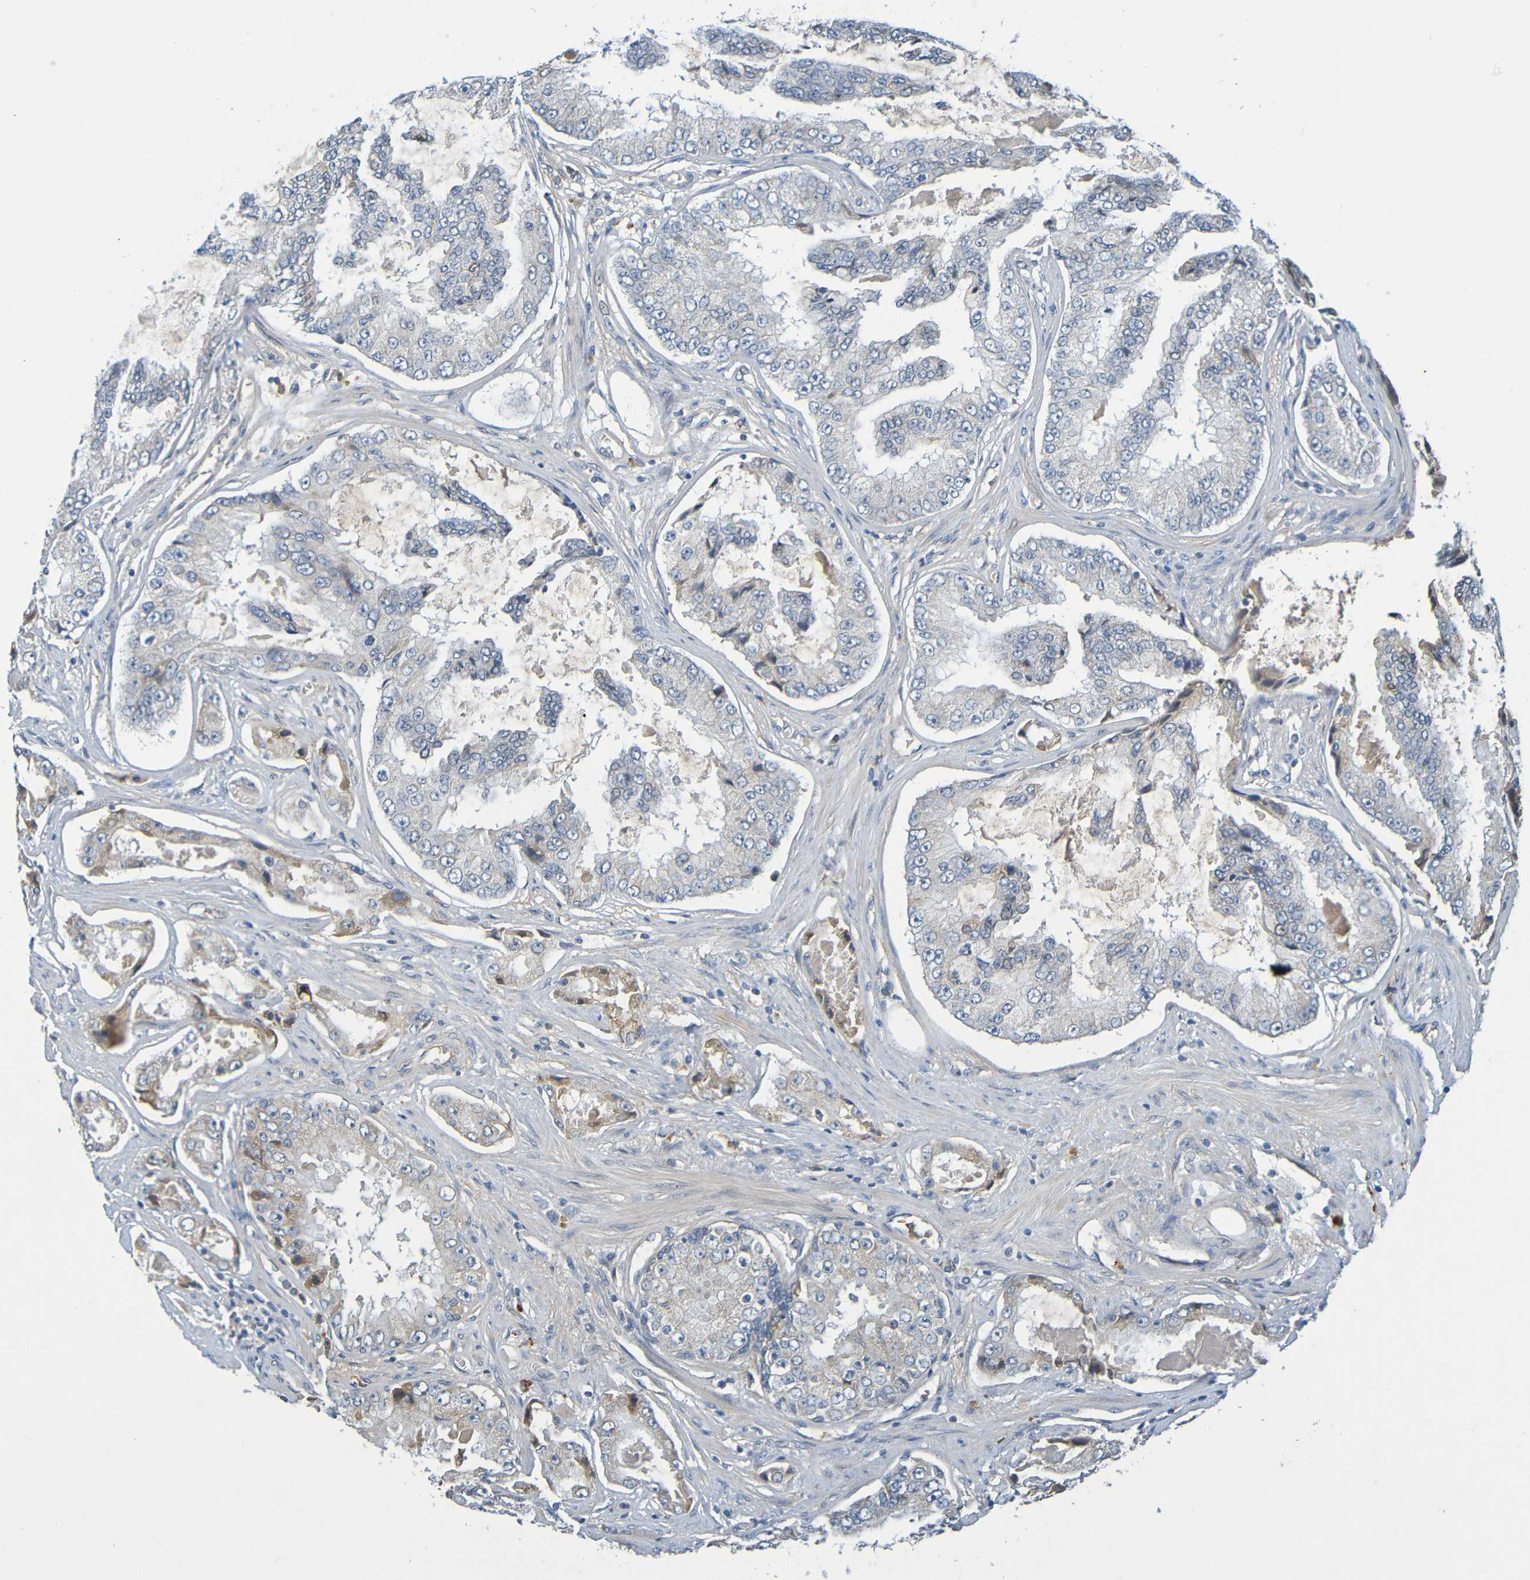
{"staining": {"intensity": "weak", "quantity": "<25%", "location": "cytoplasmic/membranous"}, "tissue": "prostate cancer", "cell_type": "Tumor cells", "image_type": "cancer", "snomed": [{"axis": "morphology", "description": "Adenocarcinoma, High grade"}, {"axis": "topography", "description": "Prostate"}], "caption": "Immunohistochemistry (IHC) micrograph of neoplastic tissue: prostate cancer (high-grade adenocarcinoma) stained with DAB demonstrates no significant protein staining in tumor cells. (DAB immunohistochemistry (IHC) visualized using brightfield microscopy, high magnification).", "gene": "C1QA", "patient": {"sex": "male", "age": 73}}